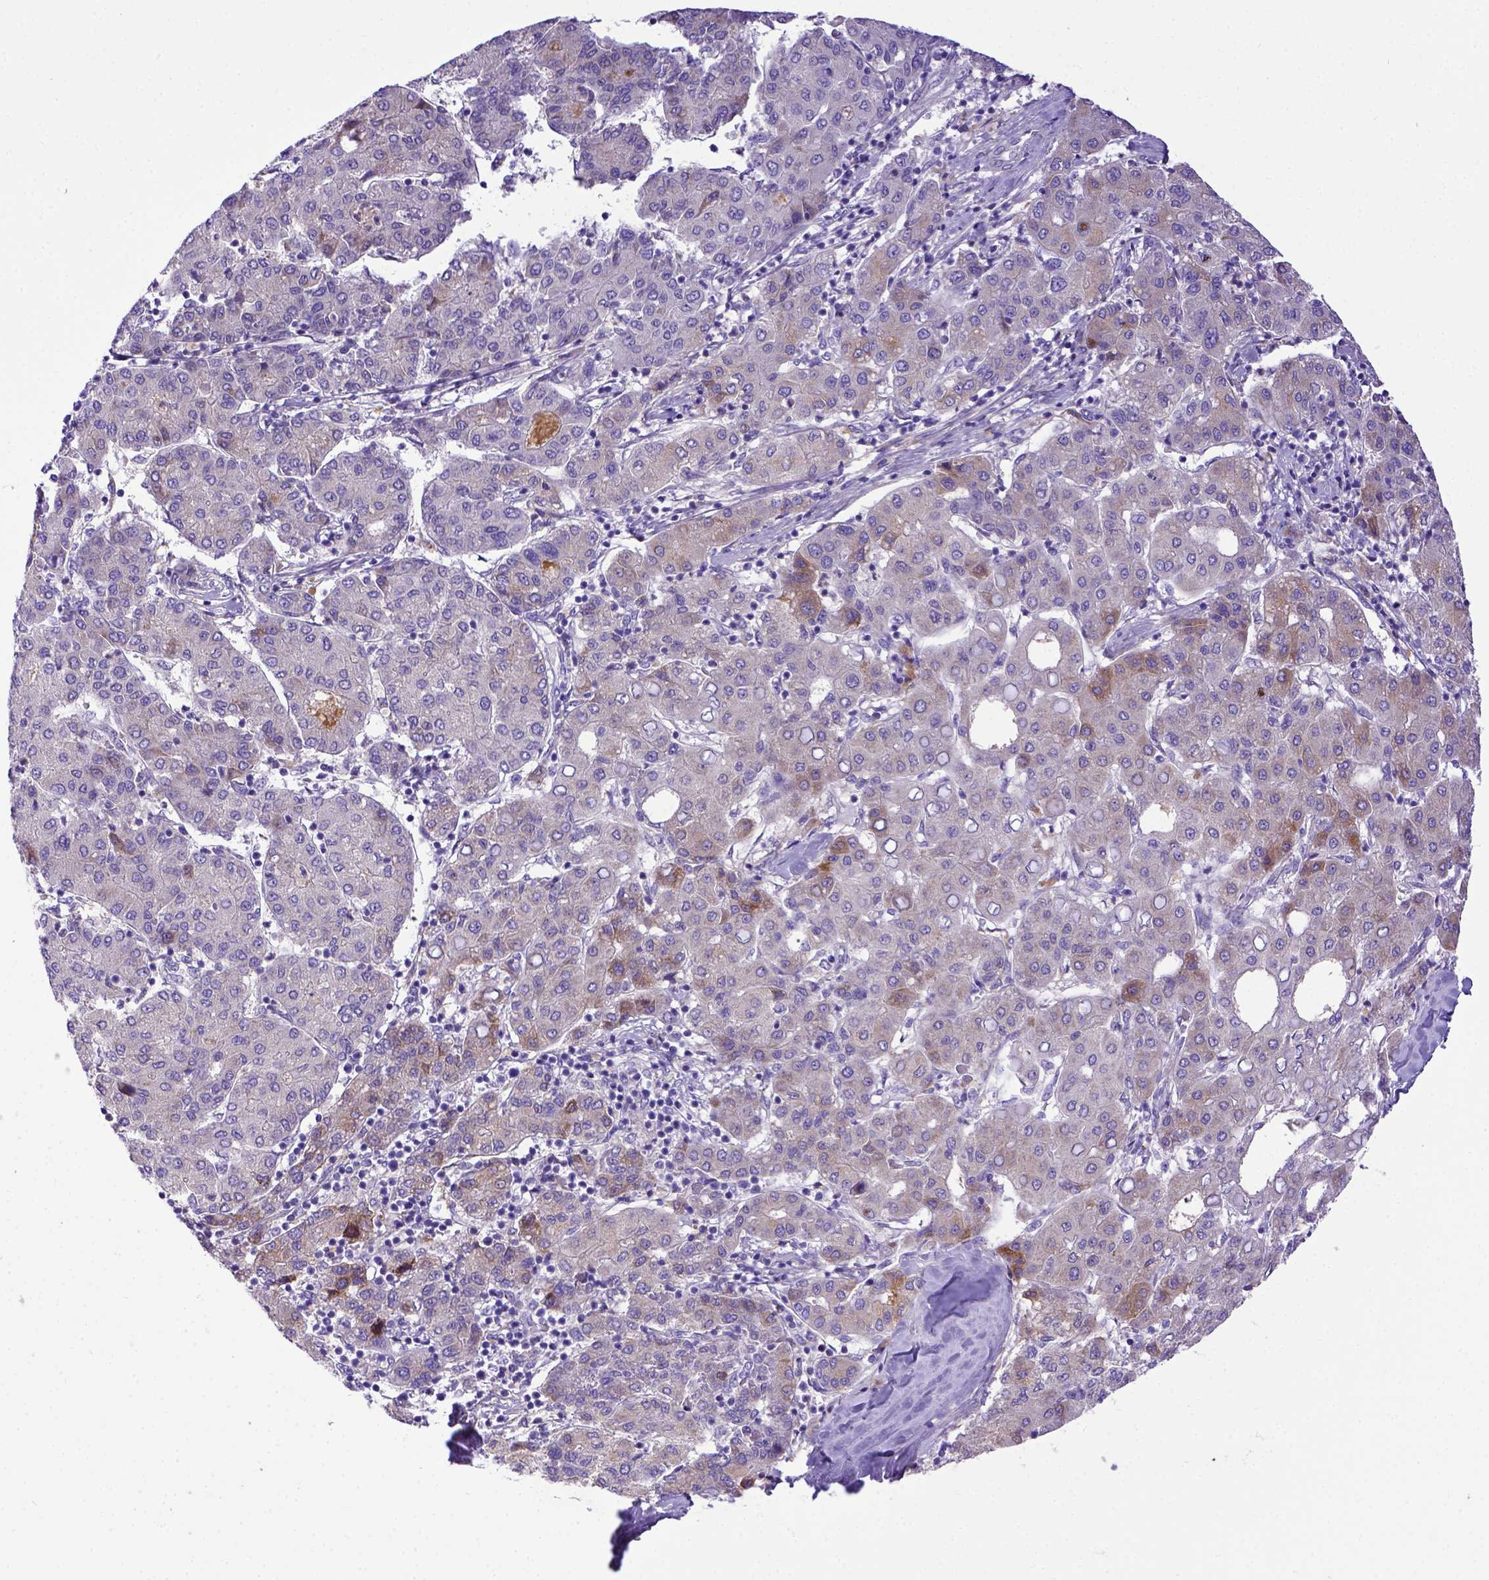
{"staining": {"intensity": "weak", "quantity": "25%-75%", "location": "cytoplasmic/membranous"}, "tissue": "liver cancer", "cell_type": "Tumor cells", "image_type": "cancer", "snomed": [{"axis": "morphology", "description": "Carcinoma, Hepatocellular, NOS"}, {"axis": "topography", "description": "Liver"}], "caption": "Liver cancer stained for a protein reveals weak cytoplasmic/membranous positivity in tumor cells.", "gene": "CFAP300", "patient": {"sex": "male", "age": 65}}